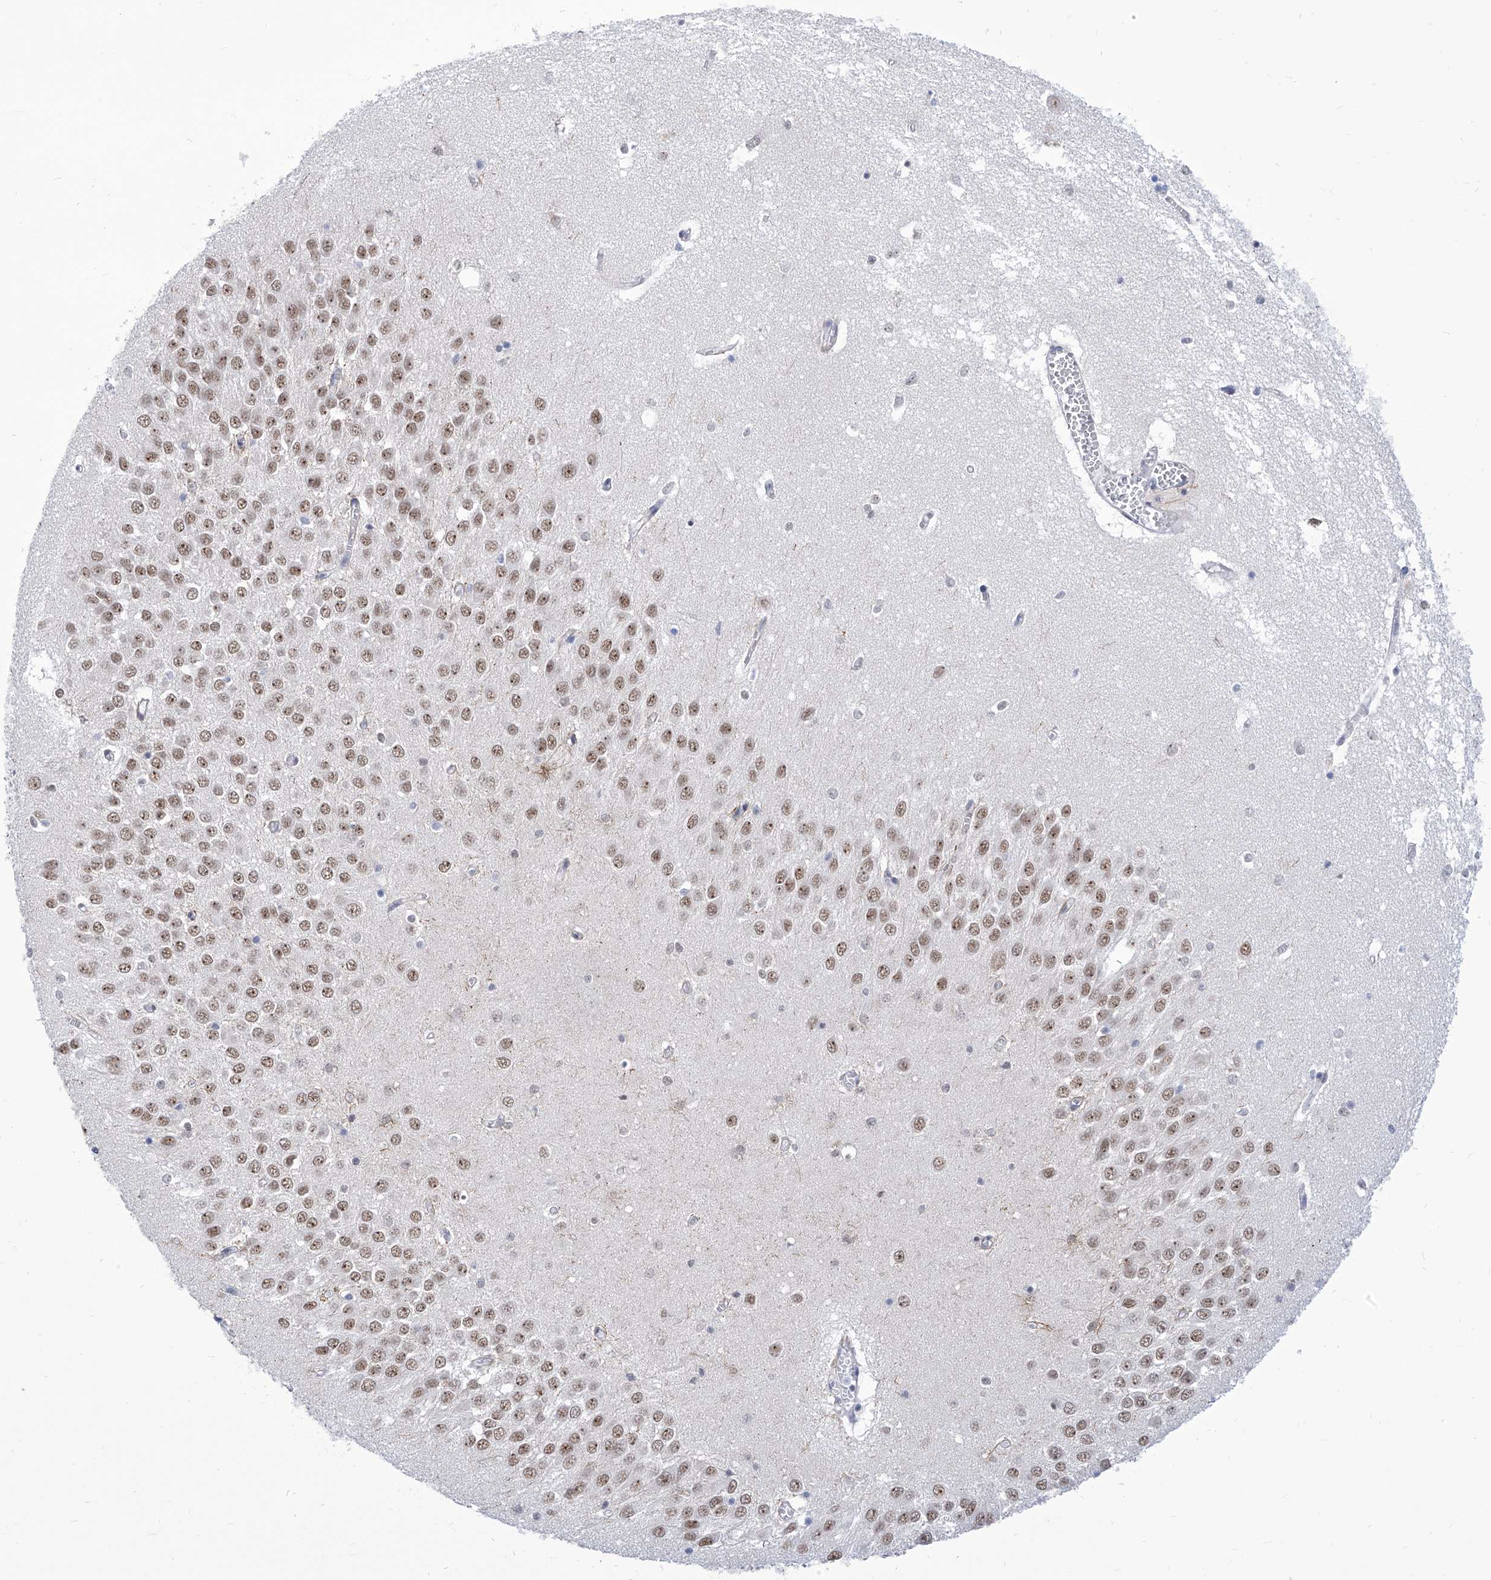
{"staining": {"intensity": "negative", "quantity": "none", "location": "none"}, "tissue": "hippocampus", "cell_type": "Glial cells", "image_type": "normal", "snomed": [{"axis": "morphology", "description": "Normal tissue, NOS"}, {"axis": "topography", "description": "Hippocampus"}], "caption": "Glial cells show no significant protein positivity in normal hippocampus. (Immunohistochemistry (ihc), brightfield microscopy, high magnification).", "gene": "SART1", "patient": {"sex": "male", "age": 70}}